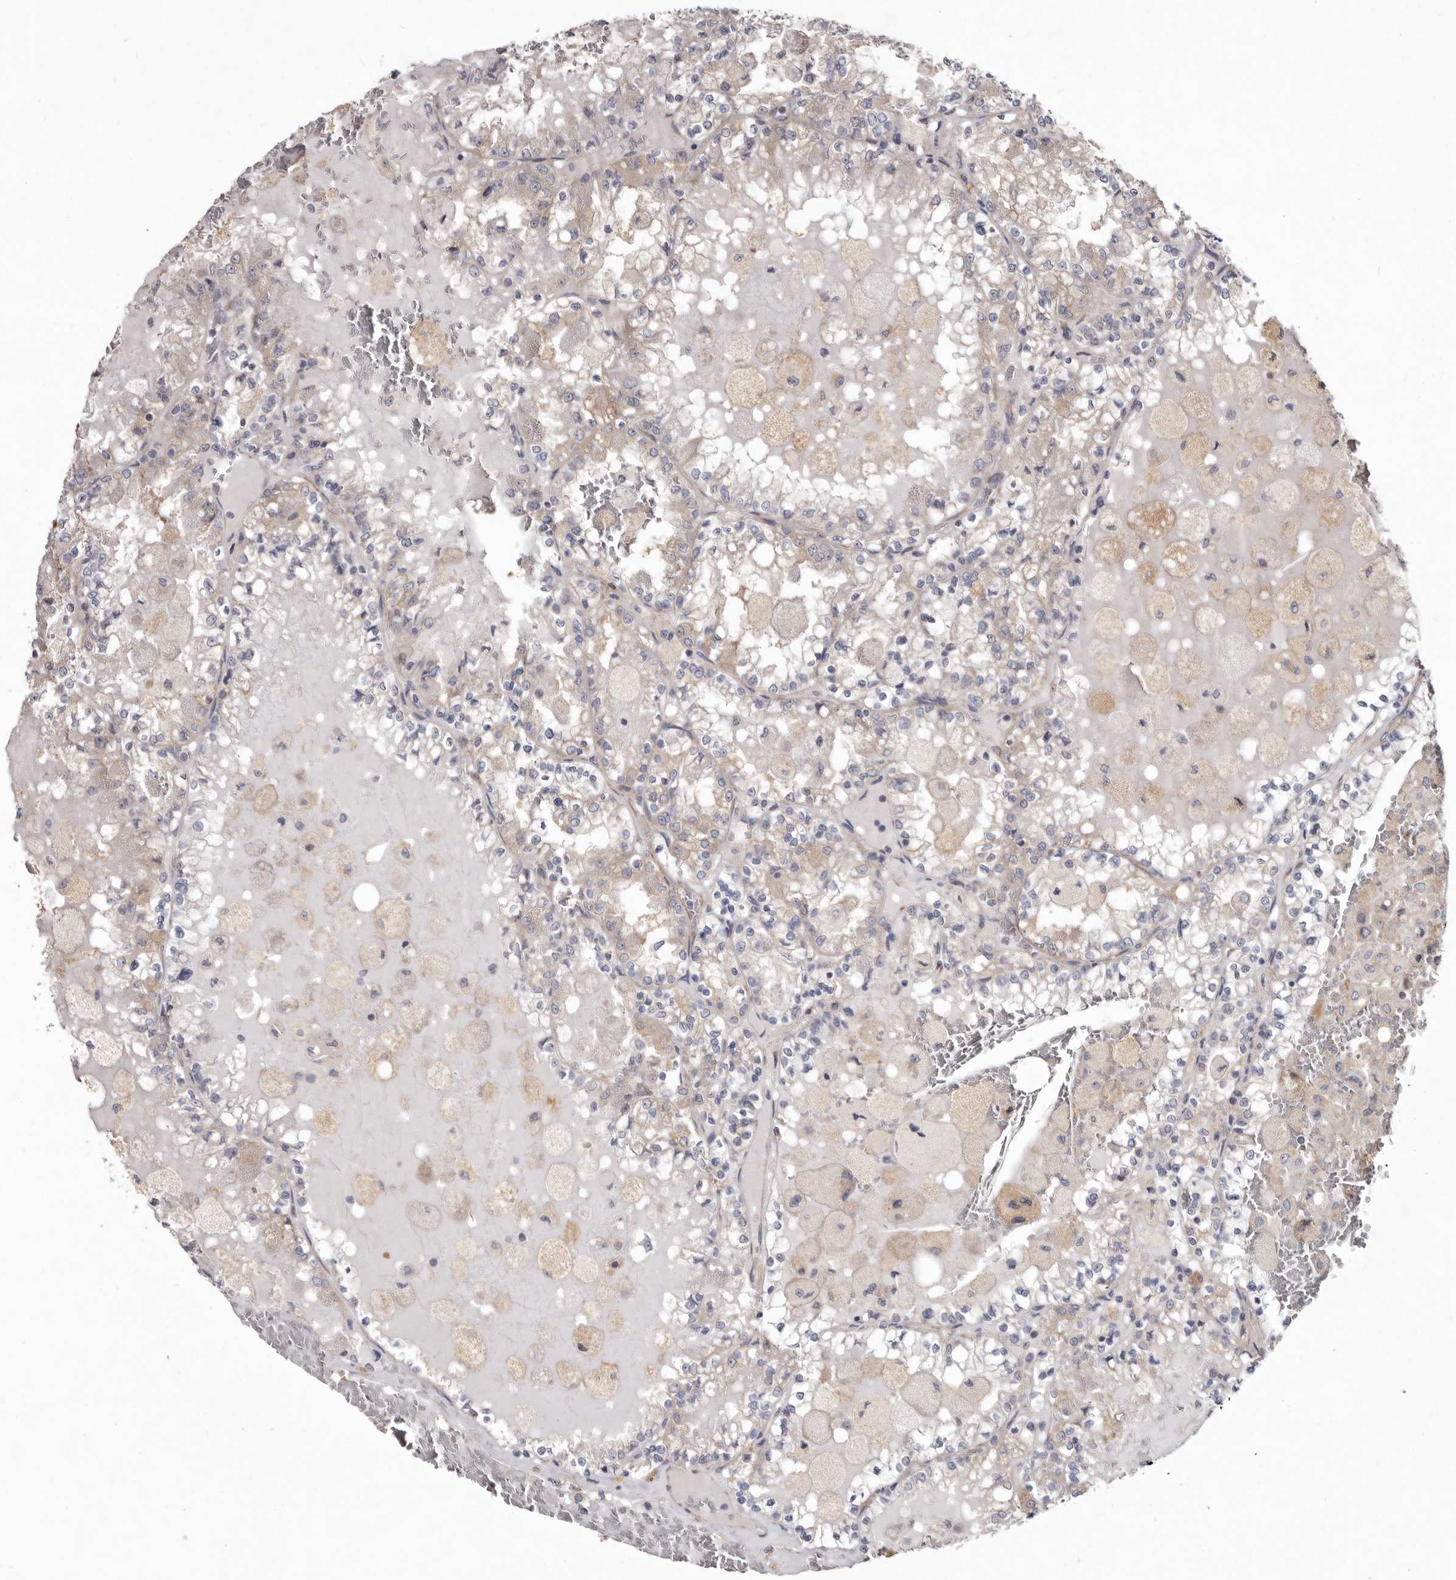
{"staining": {"intensity": "weak", "quantity": ">75%", "location": "cytoplasmic/membranous"}, "tissue": "renal cancer", "cell_type": "Tumor cells", "image_type": "cancer", "snomed": [{"axis": "morphology", "description": "Adenocarcinoma, NOS"}, {"axis": "topography", "description": "Kidney"}], "caption": "Weak cytoplasmic/membranous protein positivity is present in approximately >75% of tumor cells in renal adenocarcinoma. (DAB (3,3'-diaminobenzidine) IHC with brightfield microscopy, high magnification).", "gene": "FMO2", "patient": {"sex": "female", "age": 56}}